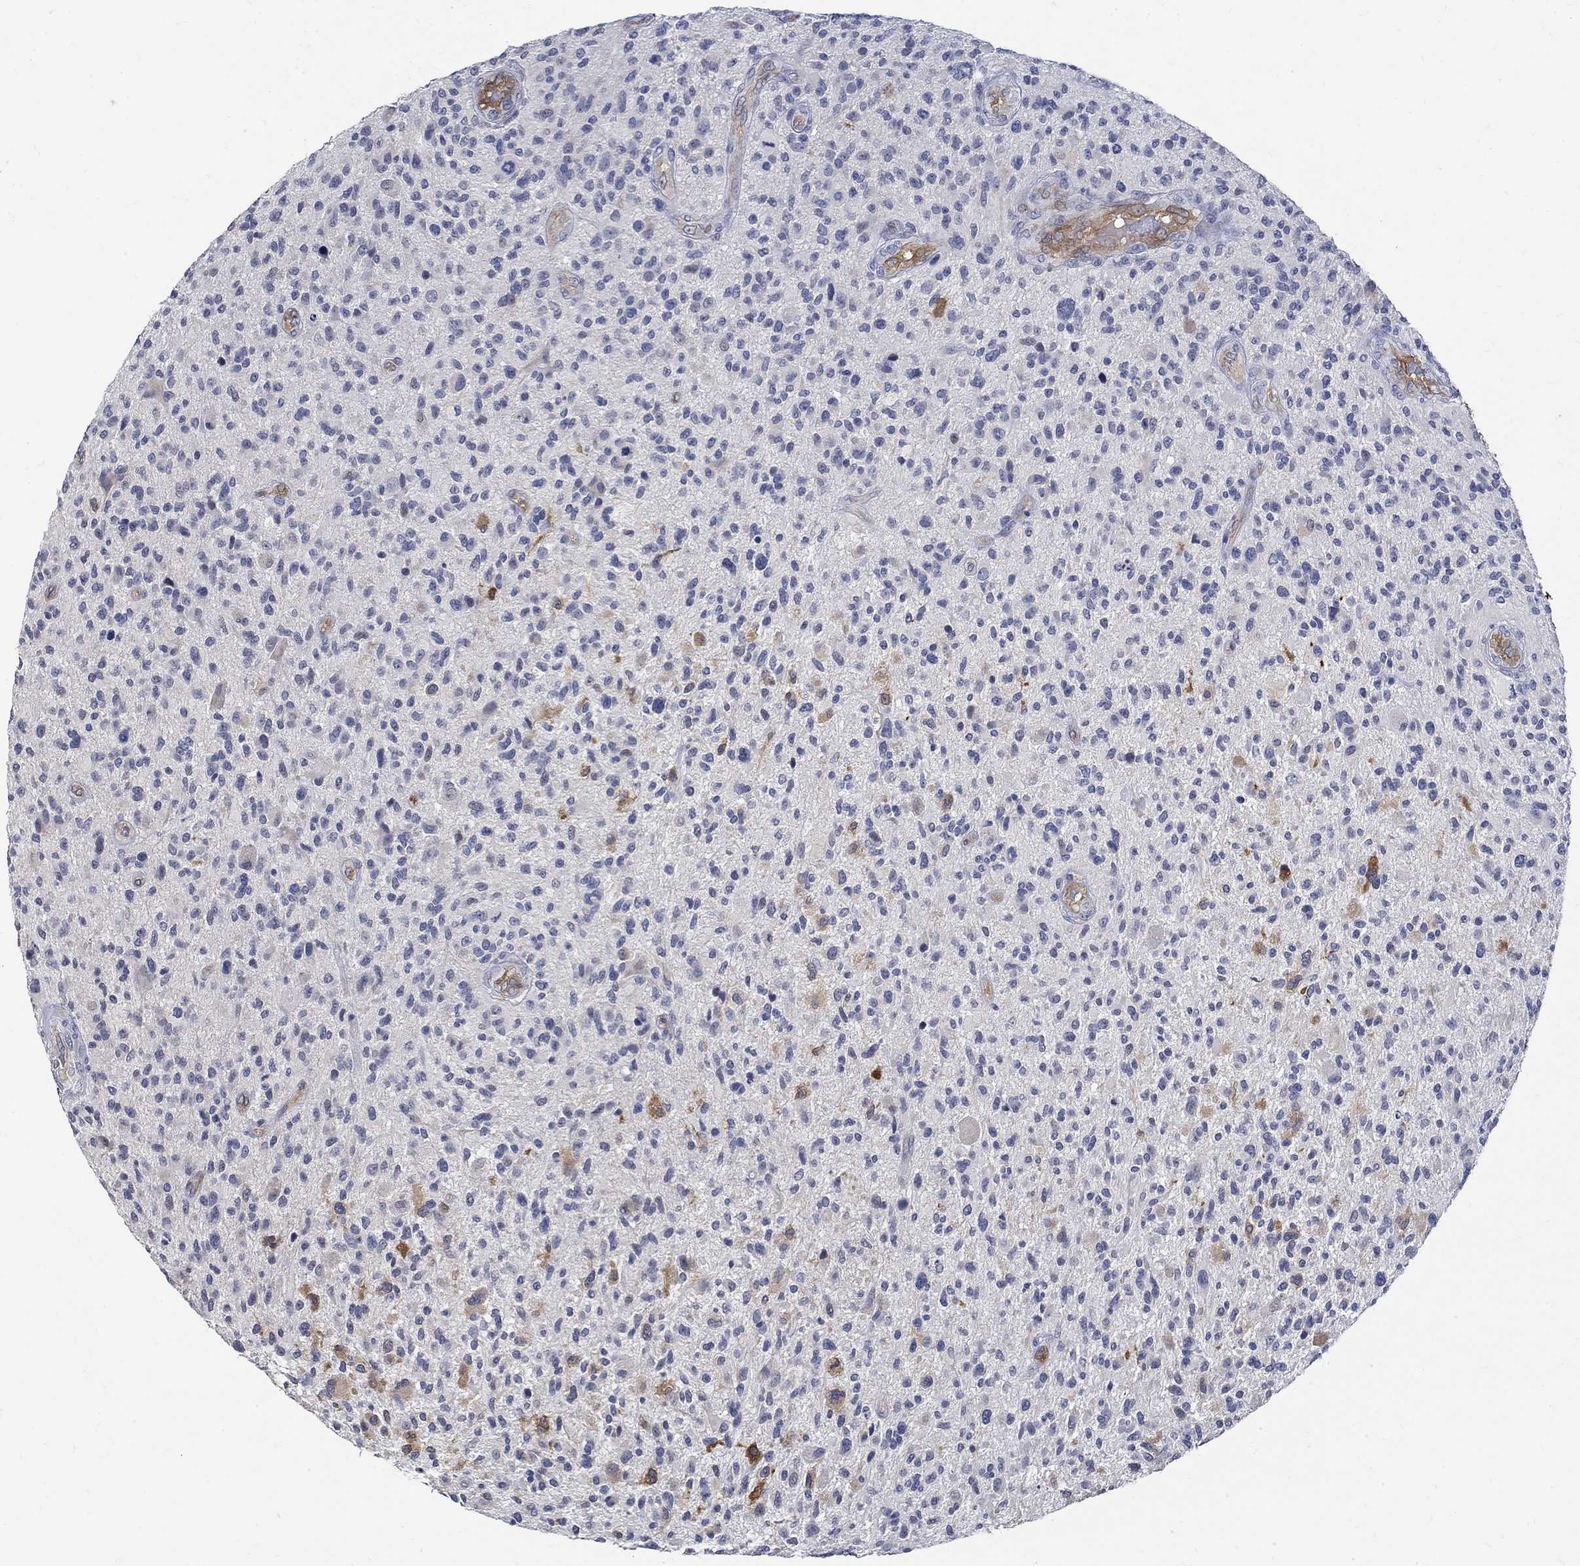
{"staining": {"intensity": "negative", "quantity": "none", "location": "none"}, "tissue": "glioma", "cell_type": "Tumor cells", "image_type": "cancer", "snomed": [{"axis": "morphology", "description": "Glioma, malignant, High grade"}, {"axis": "topography", "description": "Brain"}], "caption": "High power microscopy micrograph of an IHC photomicrograph of high-grade glioma (malignant), revealing no significant positivity in tumor cells.", "gene": "TGM2", "patient": {"sex": "male", "age": 47}}